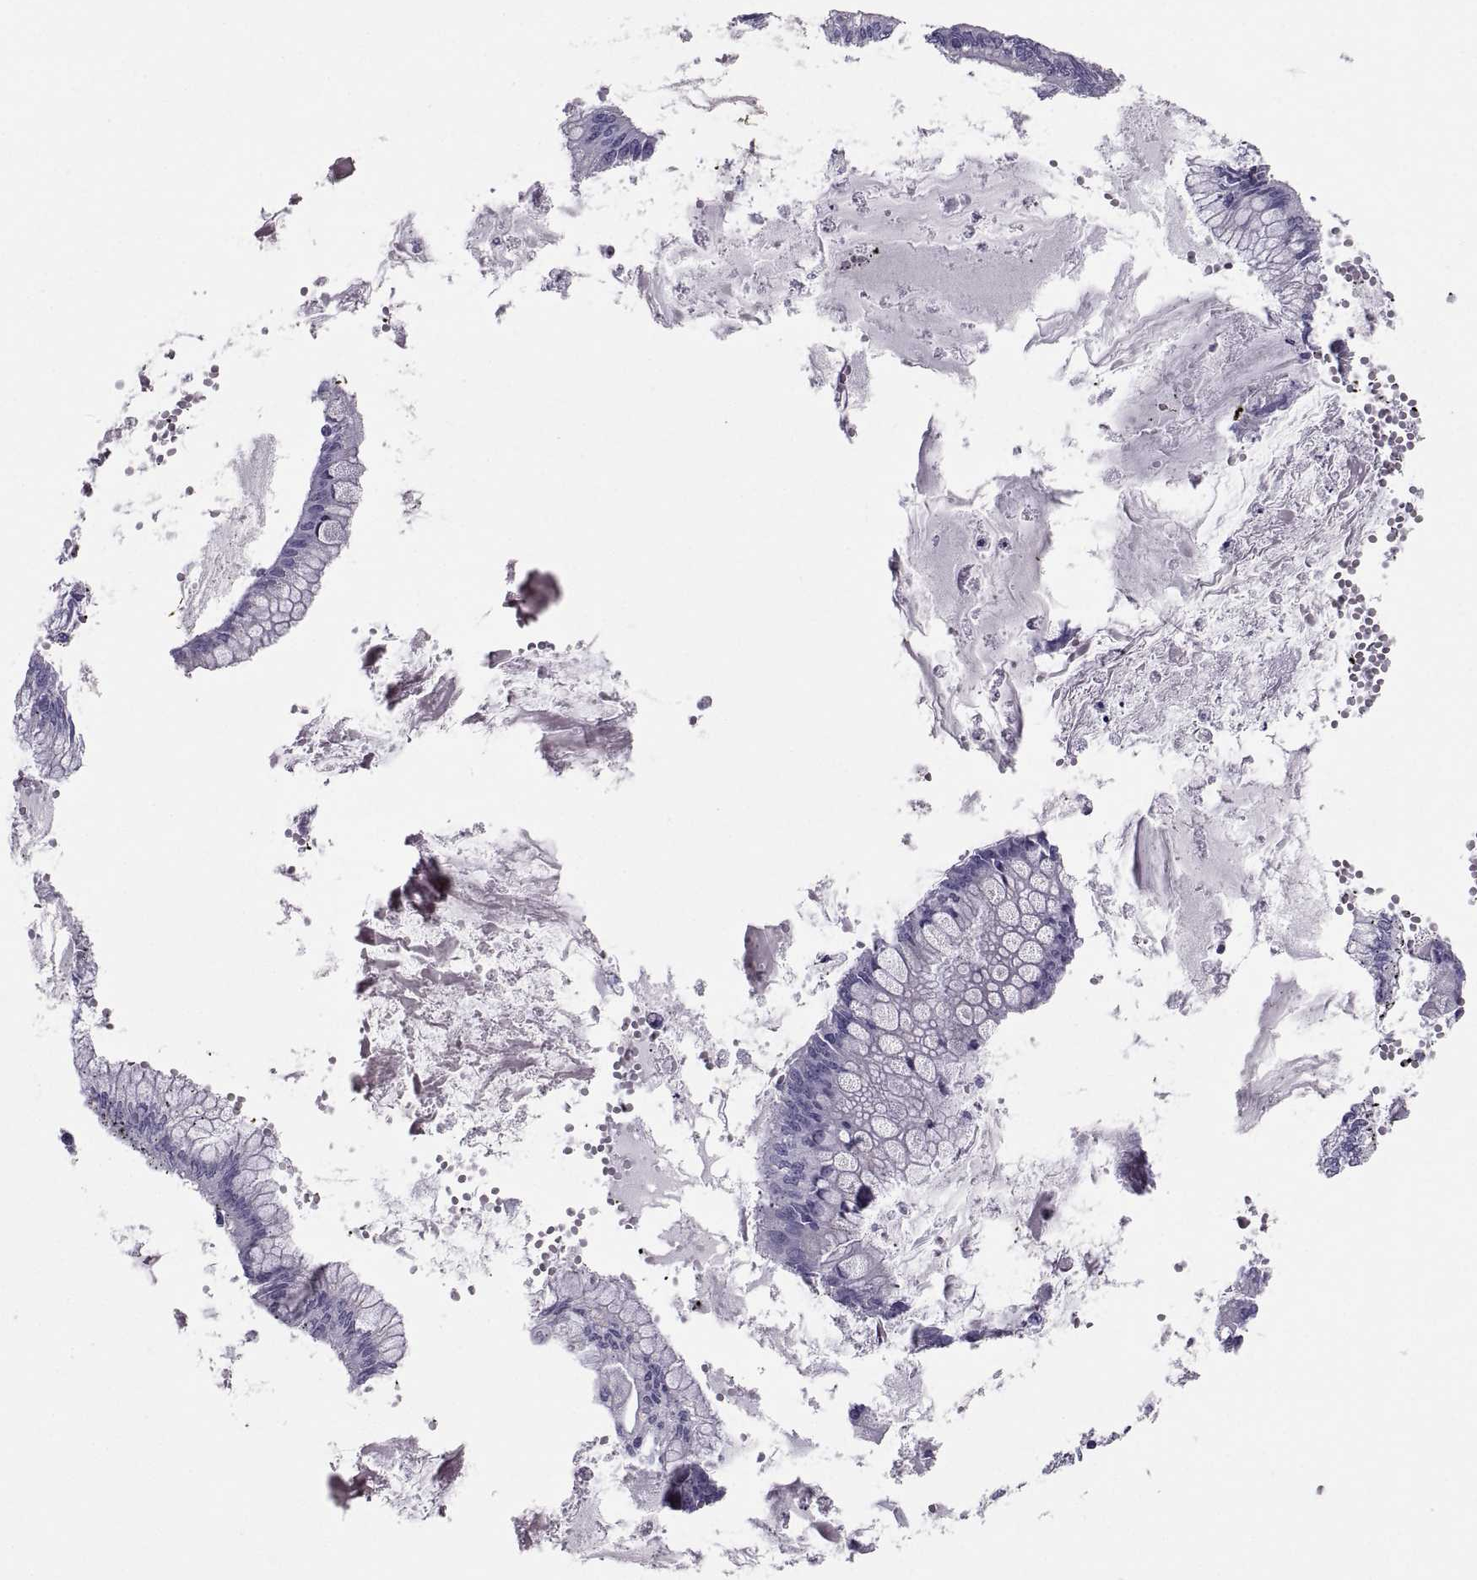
{"staining": {"intensity": "negative", "quantity": "none", "location": "none"}, "tissue": "ovarian cancer", "cell_type": "Tumor cells", "image_type": "cancer", "snomed": [{"axis": "morphology", "description": "Cystadenocarcinoma, mucinous, NOS"}, {"axis": "topography", "description": "Ovary"}], "caption": "Micrograph shows no protein positivity in tumor cells of ovarian cancer tissue.", "gene": "IGSF1", "patient": {"sex": "female", "age": 67}}